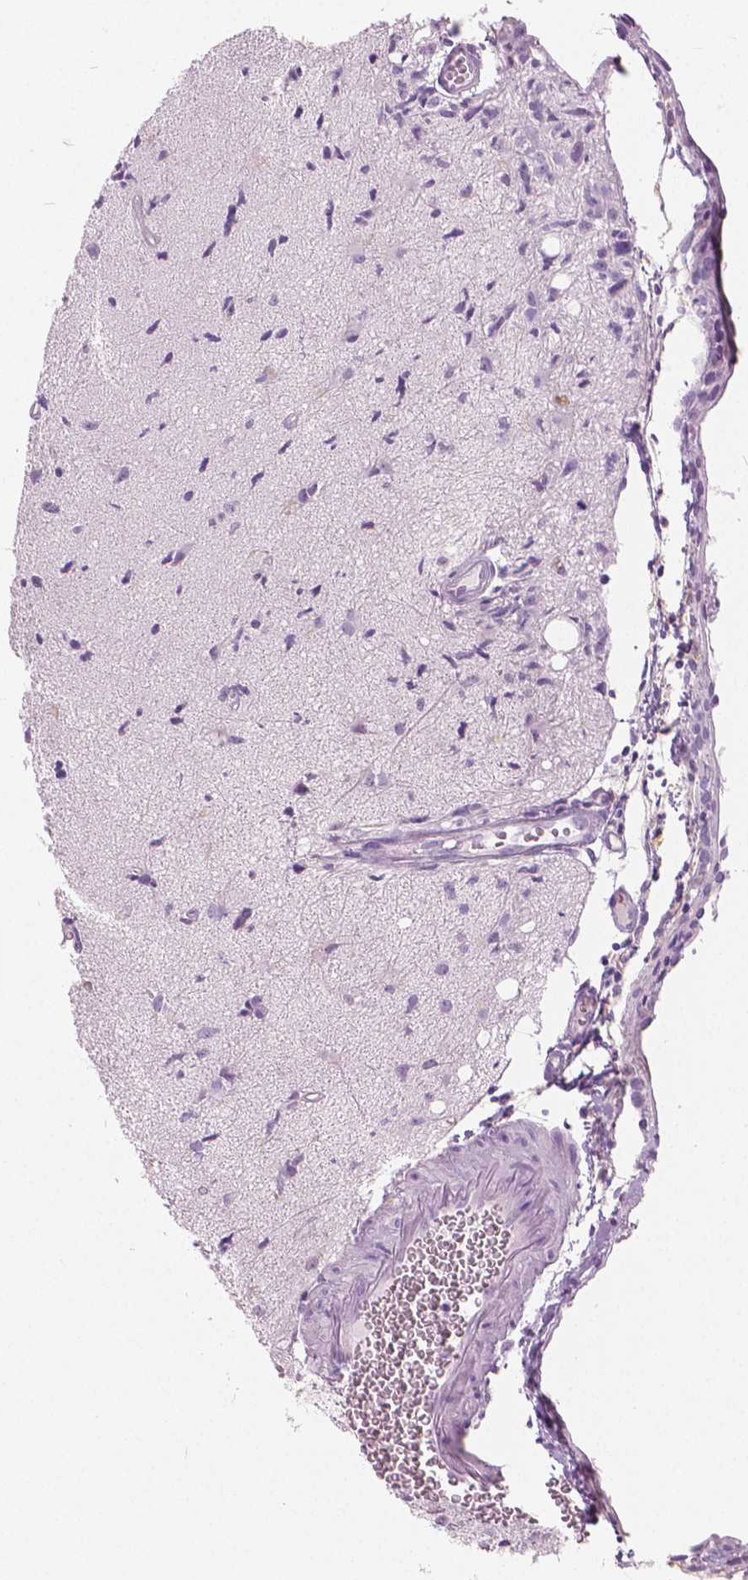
{"staining": {"intensity": "negative", "quantity": "none", "location": "none"}, "tissue": "glioma", "cell_type": "Tumor cells", "image_type": "cancer", "snomed": [{"axis": "morphology", "description": "Glioma, malignant, High grade"}, {"axis": "topography", "description": "Brain"}], "caption": "Immunohistochemical staining of human glioma demonstrates no significant expression in tumor cells.", "gene": "GALM", "patient": {"sex": "male", "age": 67}}